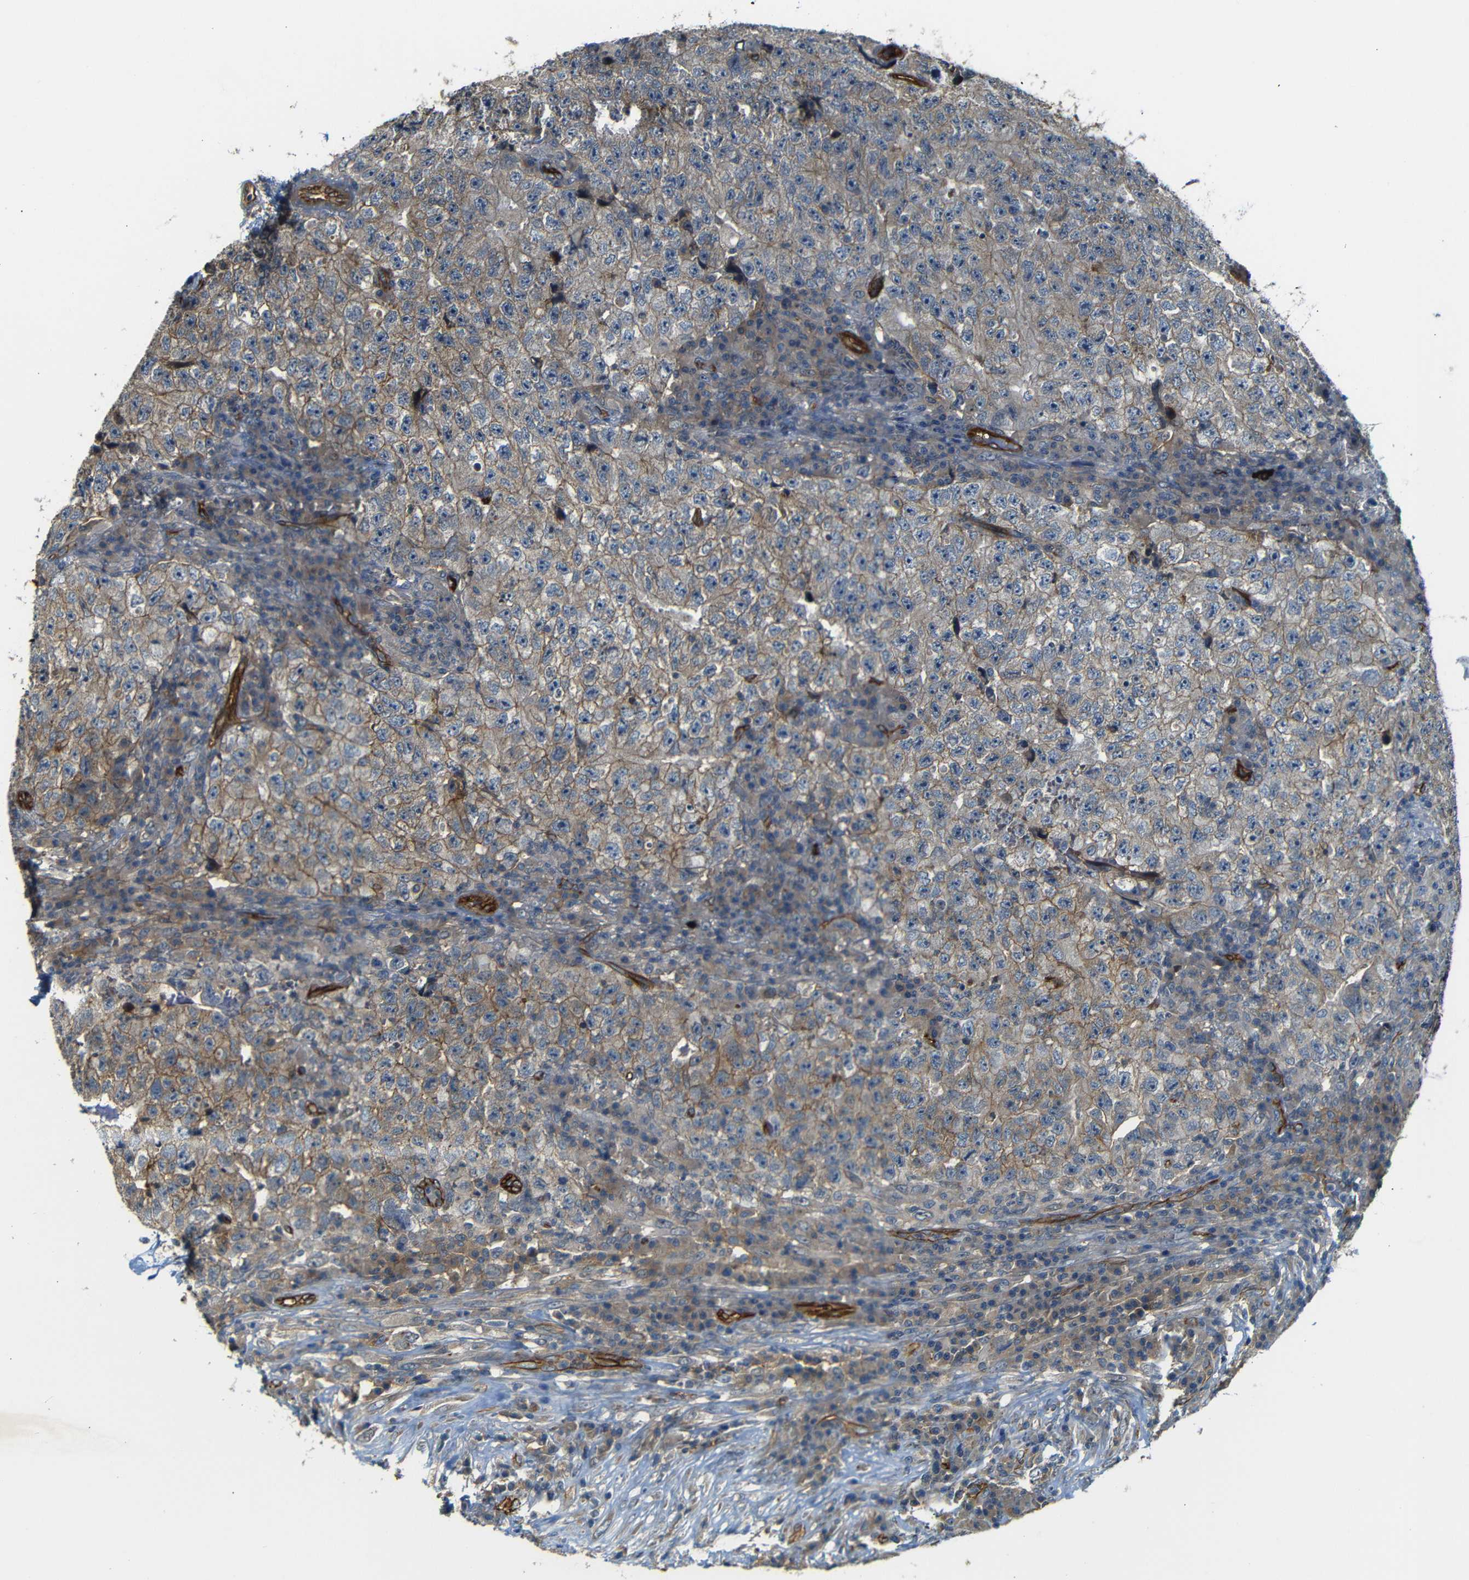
{"staining": {"intensity": "moderate", "quantity": ">75%", "location": "cytoplasmic/membranous"}, "tissue": "testis cancer", "cell_type": "Tumor cells", "image_type": "cancer", "snomed": [{"axis": "morphology", "description": "Necrosis, NOS"}, {"axis": "morphology", "description": "Carcinoma, Embryonal, NOS"}, {"axis": "topography", "description": "Testis"}], "caption": "IHC photomicrograph of human embryonal carcinoma (testis) stained for a protein (brown), which shows medium levels of moderate cytoplasmic/membranous positivity in about >75% of tumor cells.", "gene": "RELL1", "patient": {"sex": "male", "age": 19}}